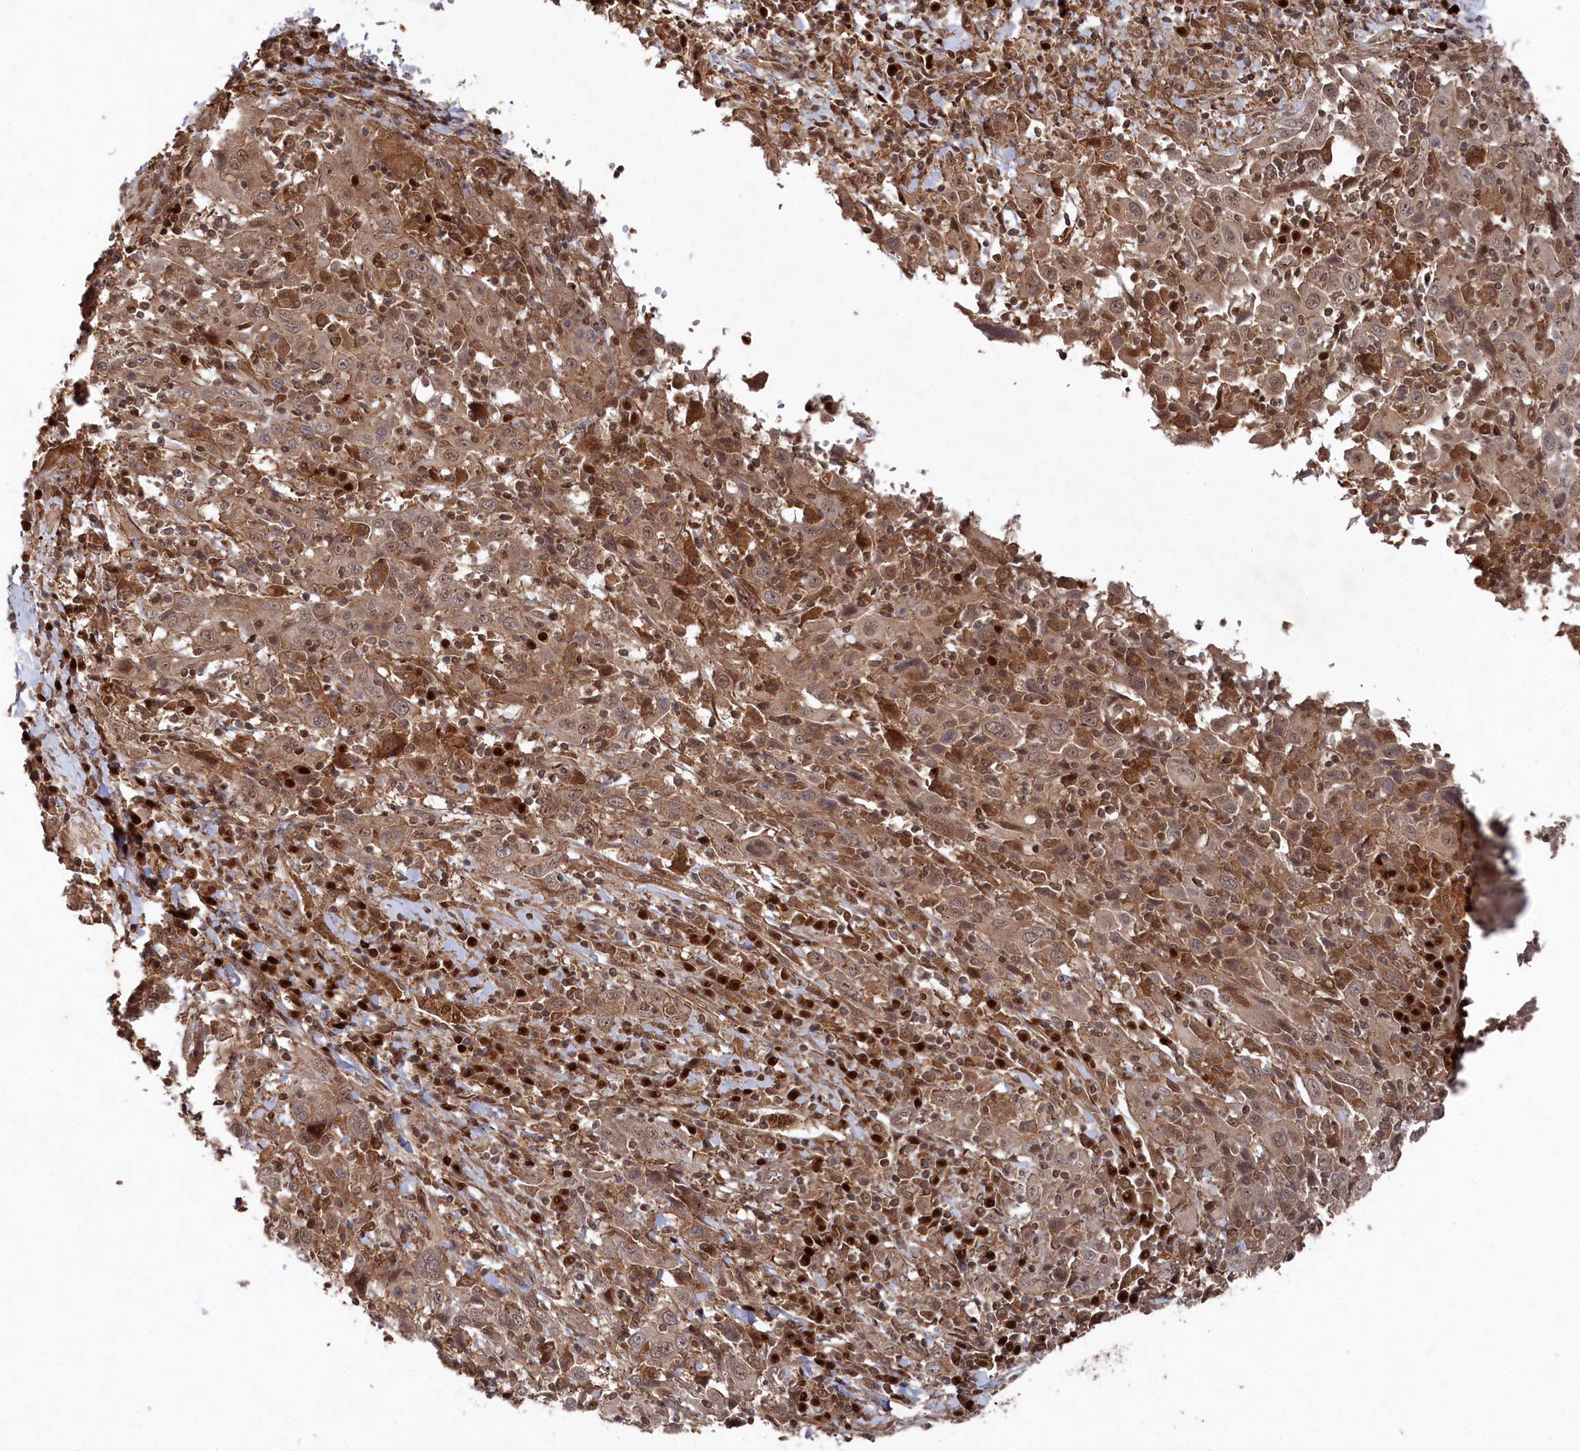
{"staining": {"intensity": "moderate", "quantity": ">75%", "location": "cytoplasmic/membranous,nuclear"}, "tissue": "cervical cancer", "cell_type": "Tumor cells", "image_type": "cancer", "snomed": [{"axis": "morphology", "description": "Squamous cell carcinoma, NOS"}, {"axis": "topography", "description": "Cervix"}], "caption": "High-power microscopy captured an immunohistochemistry (IHC) image of cervical cancer (squamous cell carcinoma), revealing moderate cytoplasmic/membranous and nuclear positivity in about >75% of tumor cells.", "gene": "BORCS7", "patient": {"sex": "female", "age": 46}}